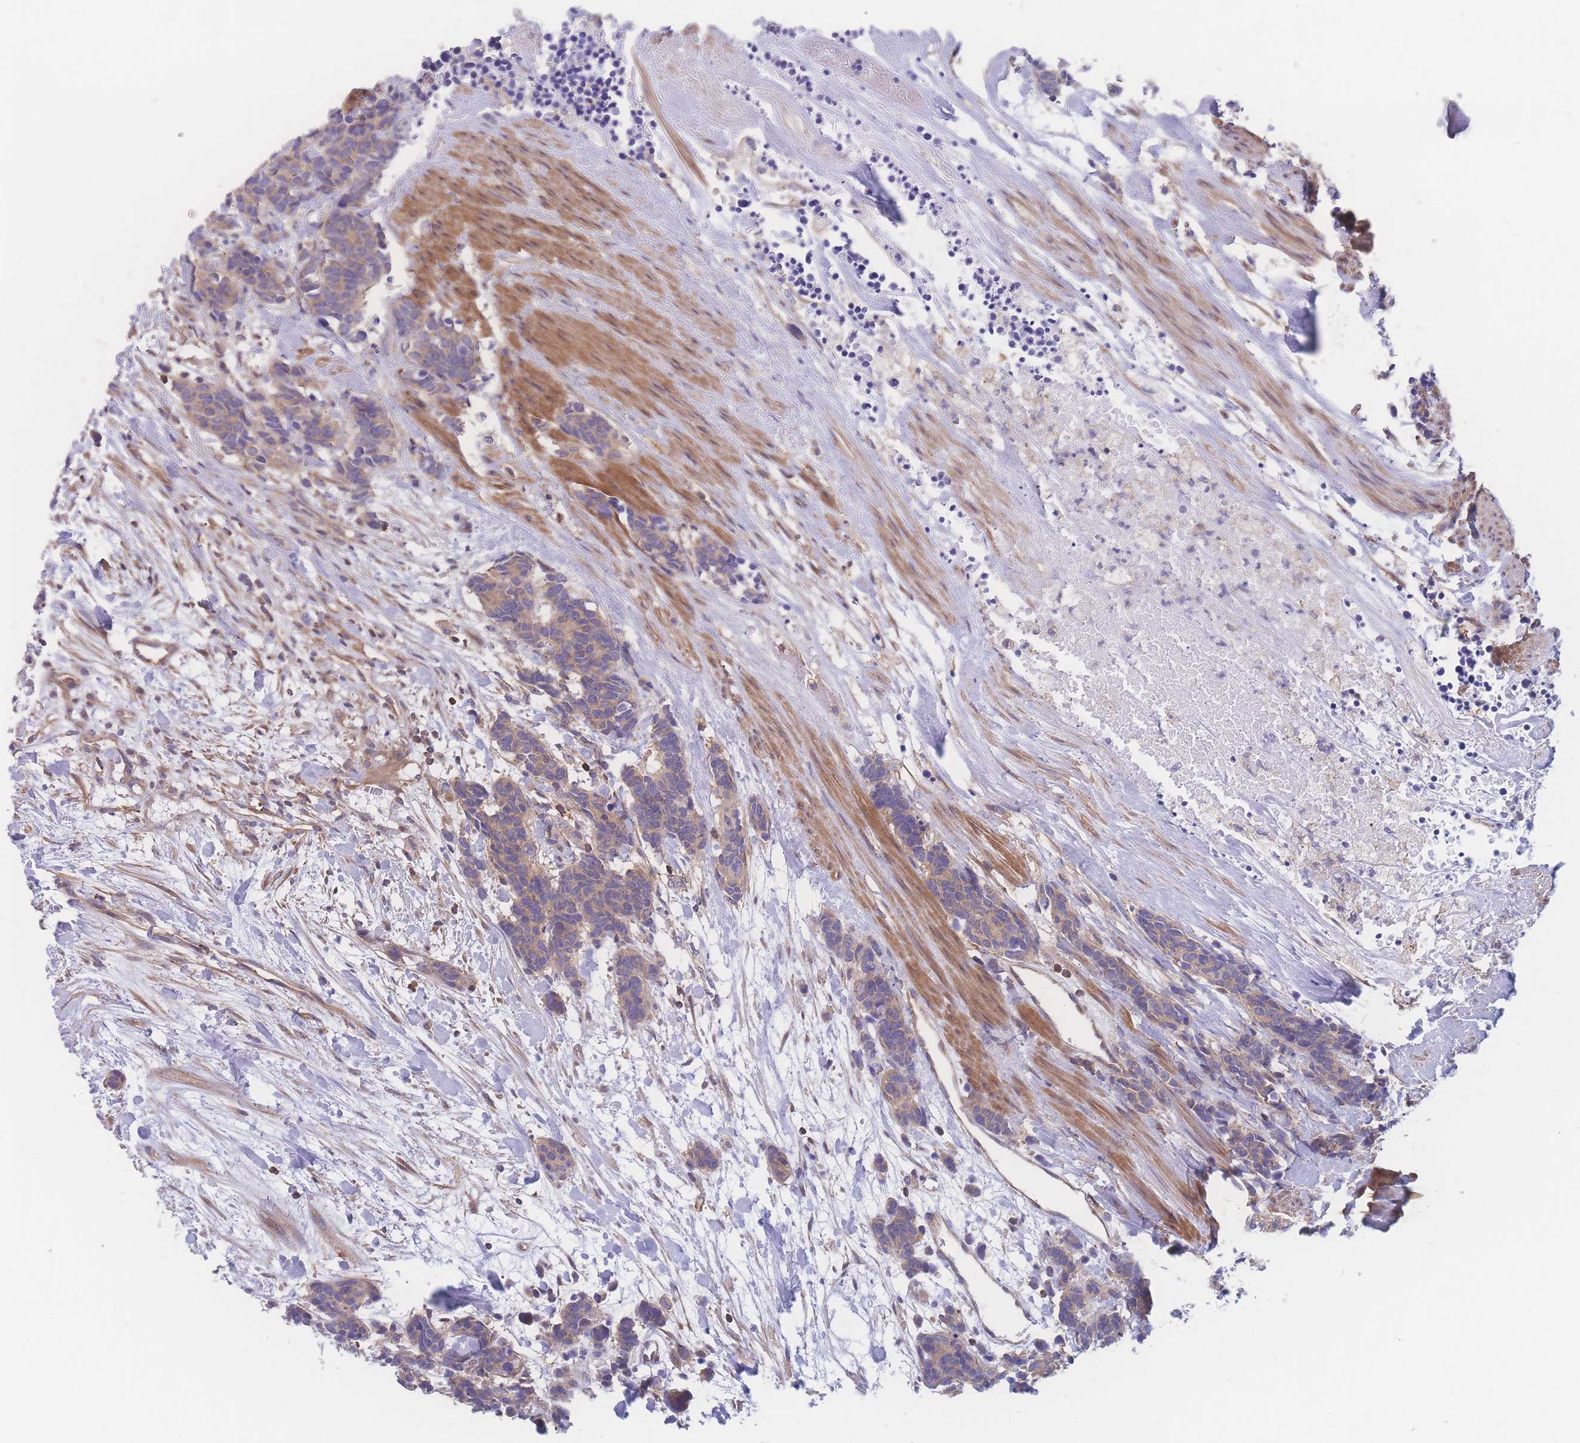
{"staining": {"intensity": "weak", "quantity": ">75%", "location": "cytoplasmic/membranous"}, "tissue": "carcinoid", "cell_type": "Tumor cells", "image_type": "cancer", "snomed": [{"axis": "morphology", "description": "Carcinoma, NOS"}, {"axis": "morphology", "description": "Carcinoid, malignant, NOS"}, {"axis": "topography", "description": "Prostate"}], "caption": "Carcinoid was stained to show a protein in brown. There is low levels of weak cytoplasmic/membranous expression in approximately >75% of tumor cells.", "gene": "CFAP97", "patient": {"sex": "male", "age": 57}}